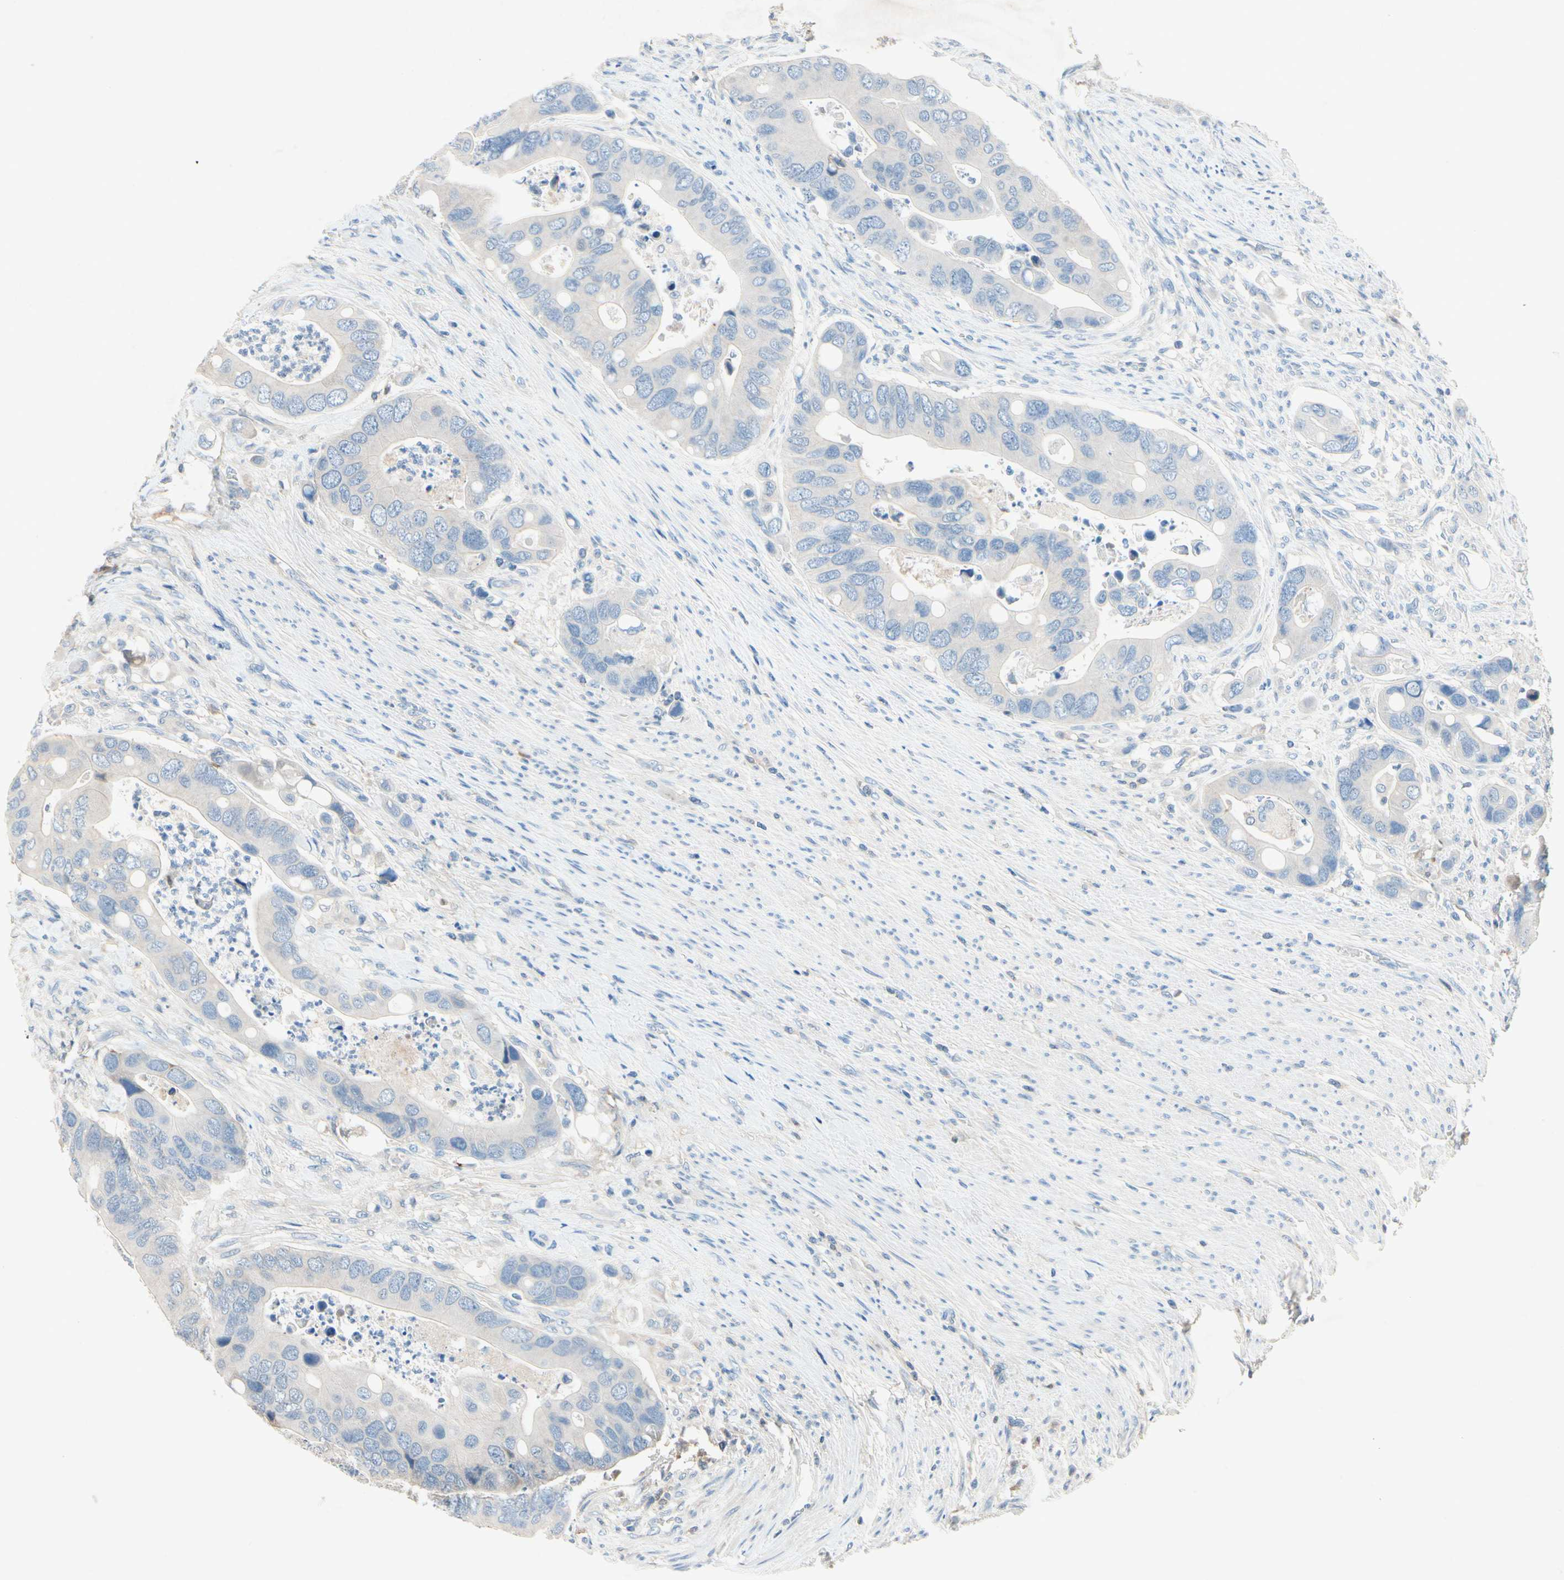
{"staining": {"intensity": "negative", "quantity": "none", "location": "none"}, "tissue": "colorectal cancer", "cell_type": "Tumor cells", "image_type": "cancer", "snomed": [{"axis": "morphology", "description": "Adenocarcinoma, NOS"}, {"axis": "topography", "description": "Rectum"}], "caption": "An image of human colorectal adenocarcinoma is negative for staining in tumor cells.", "gene": "IL1RL1", "patient": {"sex": "female", "age": 57}}